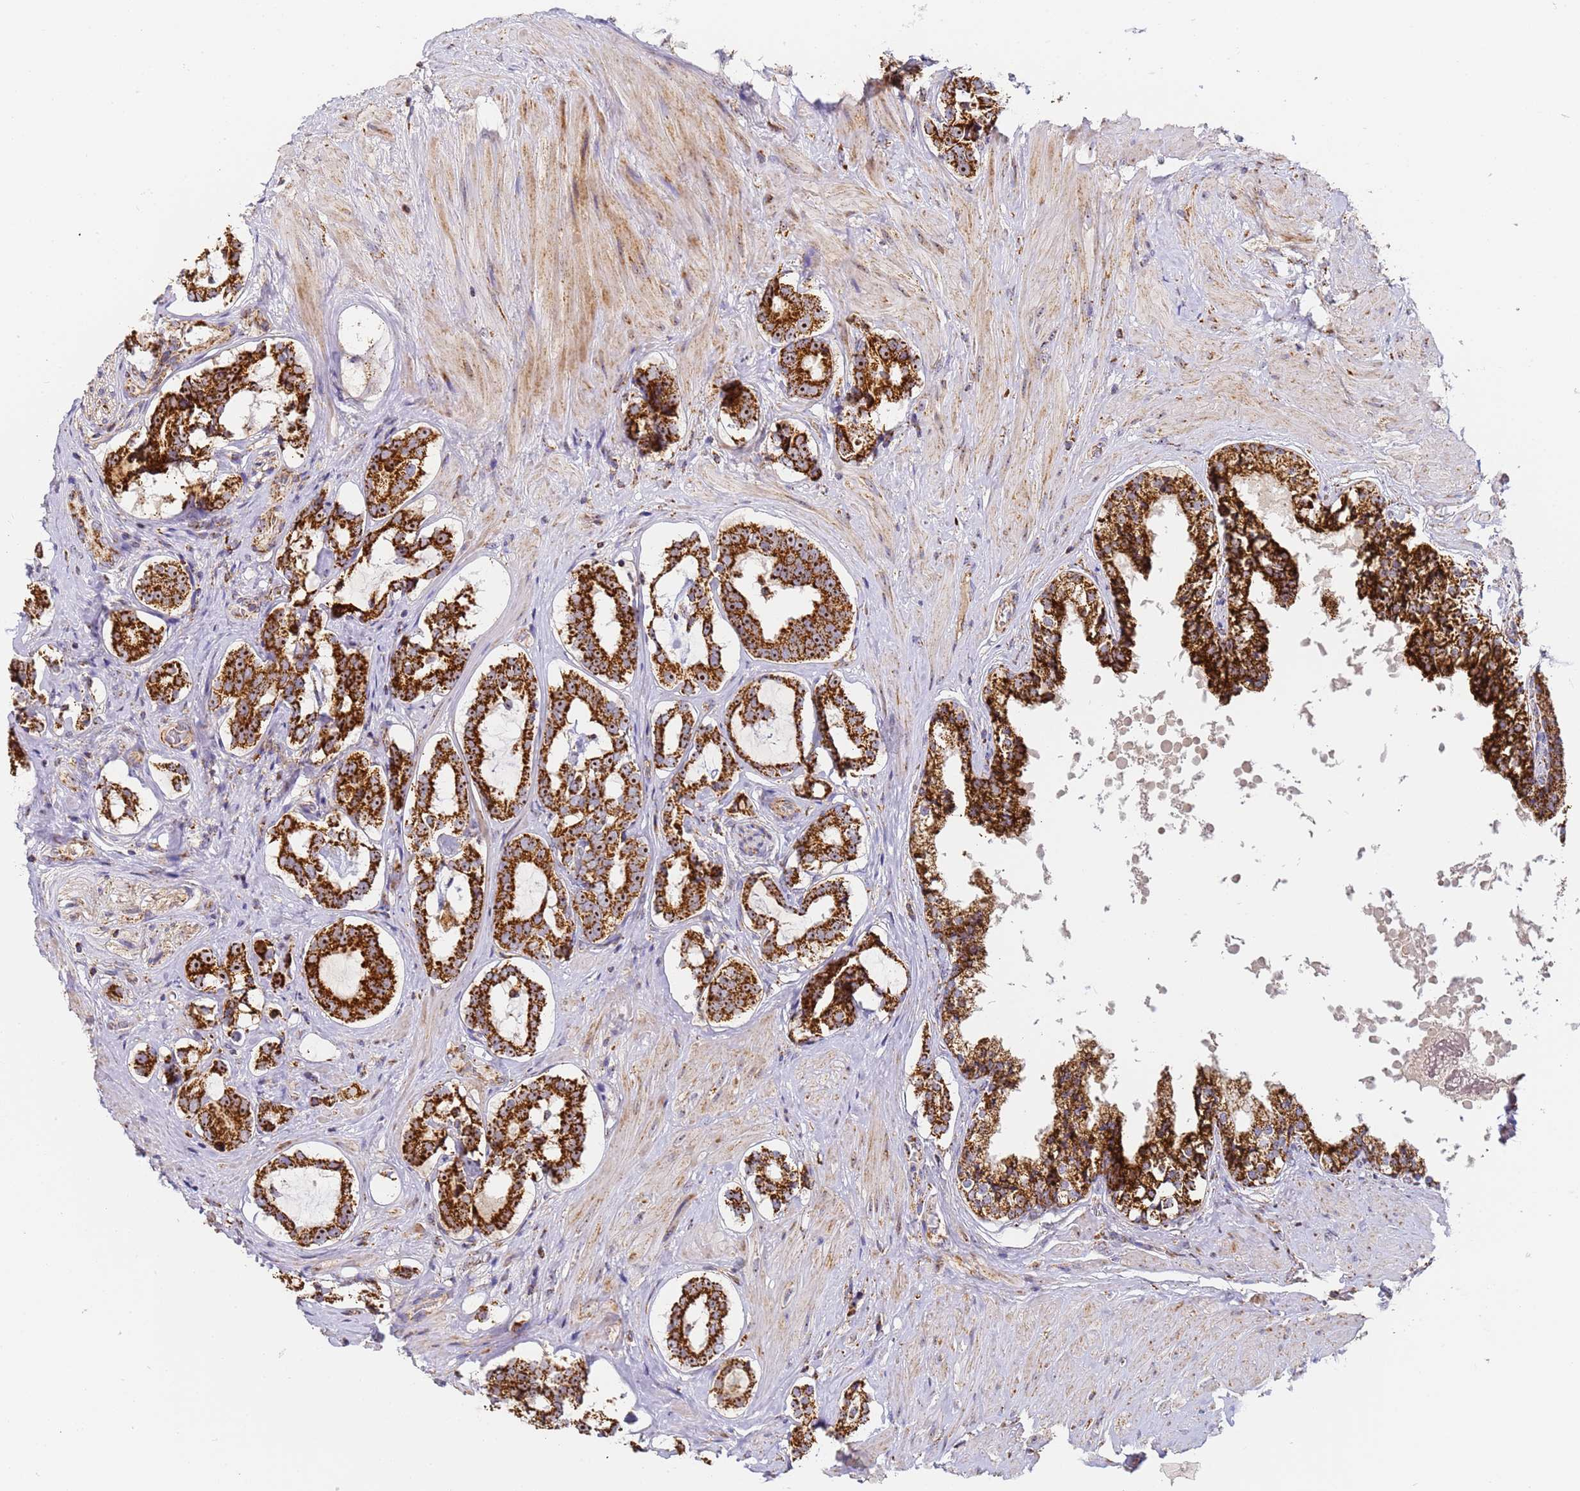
{"staining": {"intensity": "strong", "quantity": ">75%", "location": "cytoplasmic/membranous,nuclear"}, "tissue": "prostate cancer", "cell_type": "Tumor cells", "image_type": "cancer", "snomed": [{"axis": "morphology", "description": "Adenocarcinoma, High grade"}, {"axis": "topography", "description": "Prostate"}], "caption": "Strong cytoplasmic/membranous and nuclear positivity is seen in about >75% of tumor cells in adenocarcinoma (high-grade) (prostate).", "gene": "FRG2C", "patient": {"sex": "male", "age": 58}}